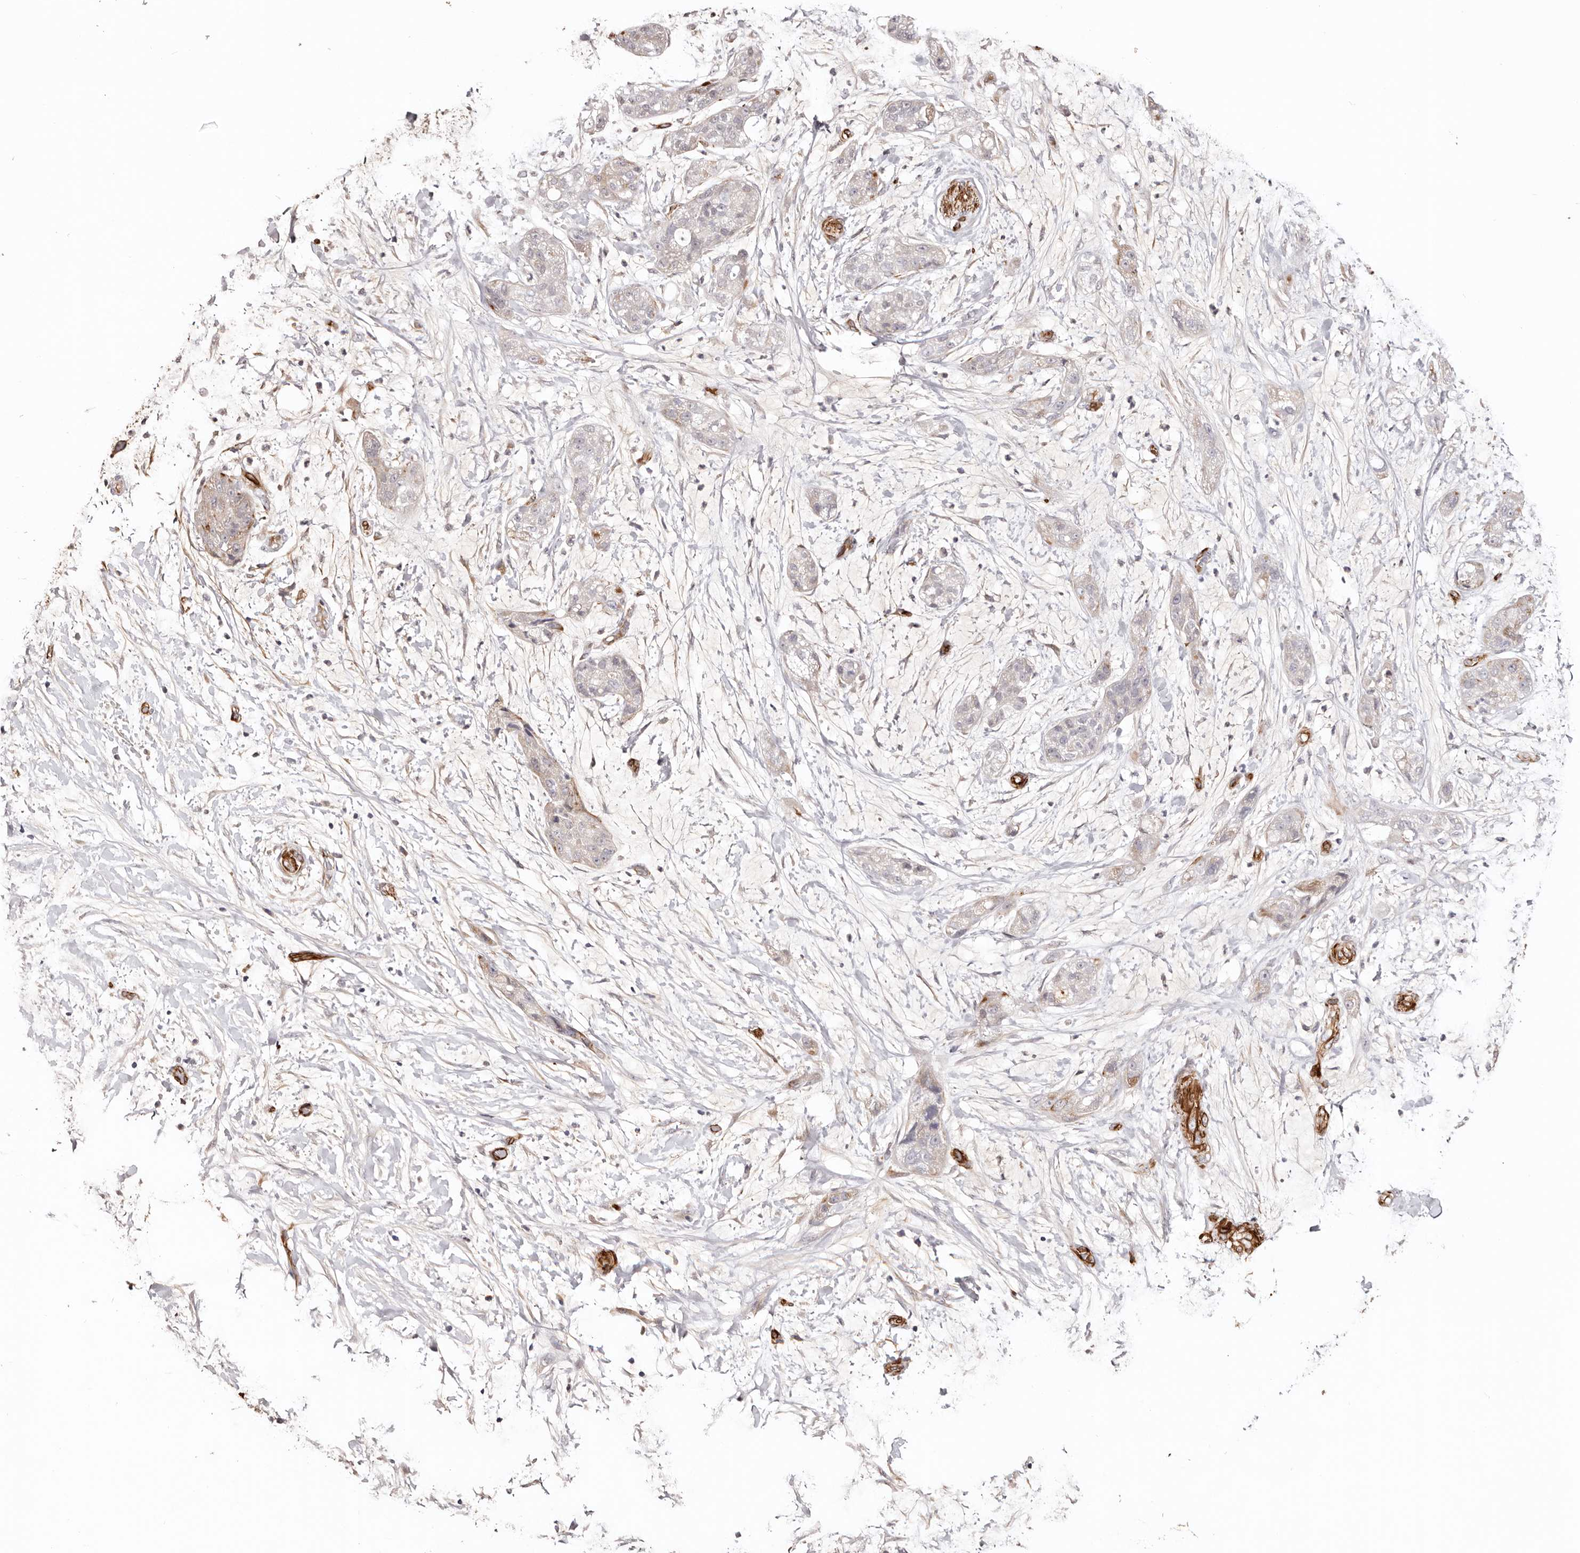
{"staining": {"intensity": "weak", "quantity": "<25%", "location": "cytoplasmic/membranous"}, "tissue": "pancreatic cancer", "cell_type": "Tumor cells", "image_type": "cancer", "snomed": [{"axis": "morphology", "description": "Adenocarcinoma, NOS"}, {"axis": "topography", "description": "Pancreas"}], "caption": "The immunohistochemistry image has no significant expression in tumor cells of pancreatic cancer (adenocarcinoma) tissue.", "gene": "ZNF557", "patient": {"sex": "female", "age": 78}}